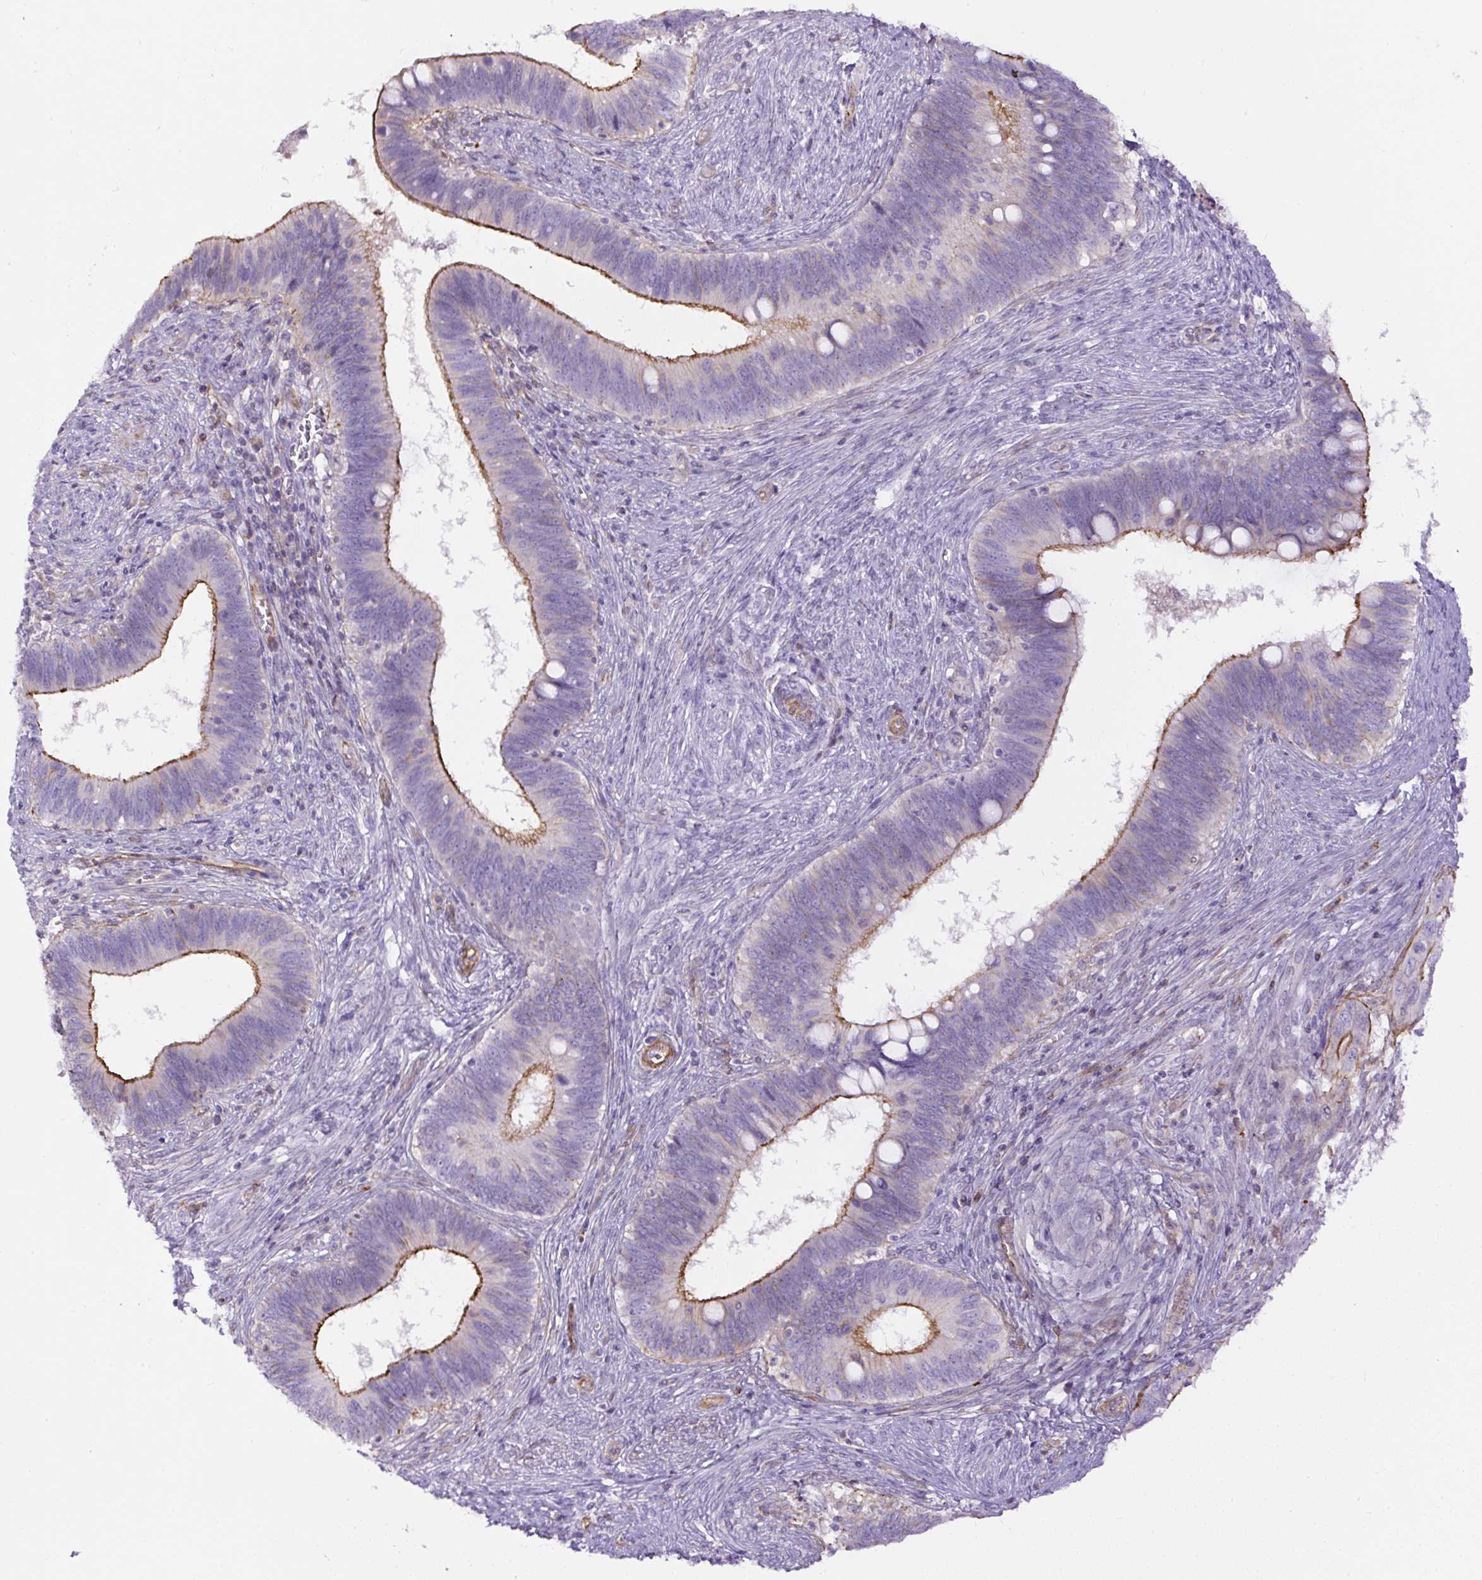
{"staining": {"intensity": "moderate", "quantity": "25%-75%", "location": "cytoplasmic/membranous"}, "tissue": "cervical cancer", "cell_type": "Tumor cells", "image_type": "cancer", "snomed": [{"axis": "morphology", "description": "Adenocarcinoma, NOS"}, {"axis": "topography", "description": "Cervix"}], "caption": "Protein staining of cervical cancer (adenocarcinoma) tissue displays moderate cytoplasmic/membranous staining in approximately 25%-75% of tumor cells.", "gene": "B3GALT5", "patient": {"sex": "female", "age": 42}}